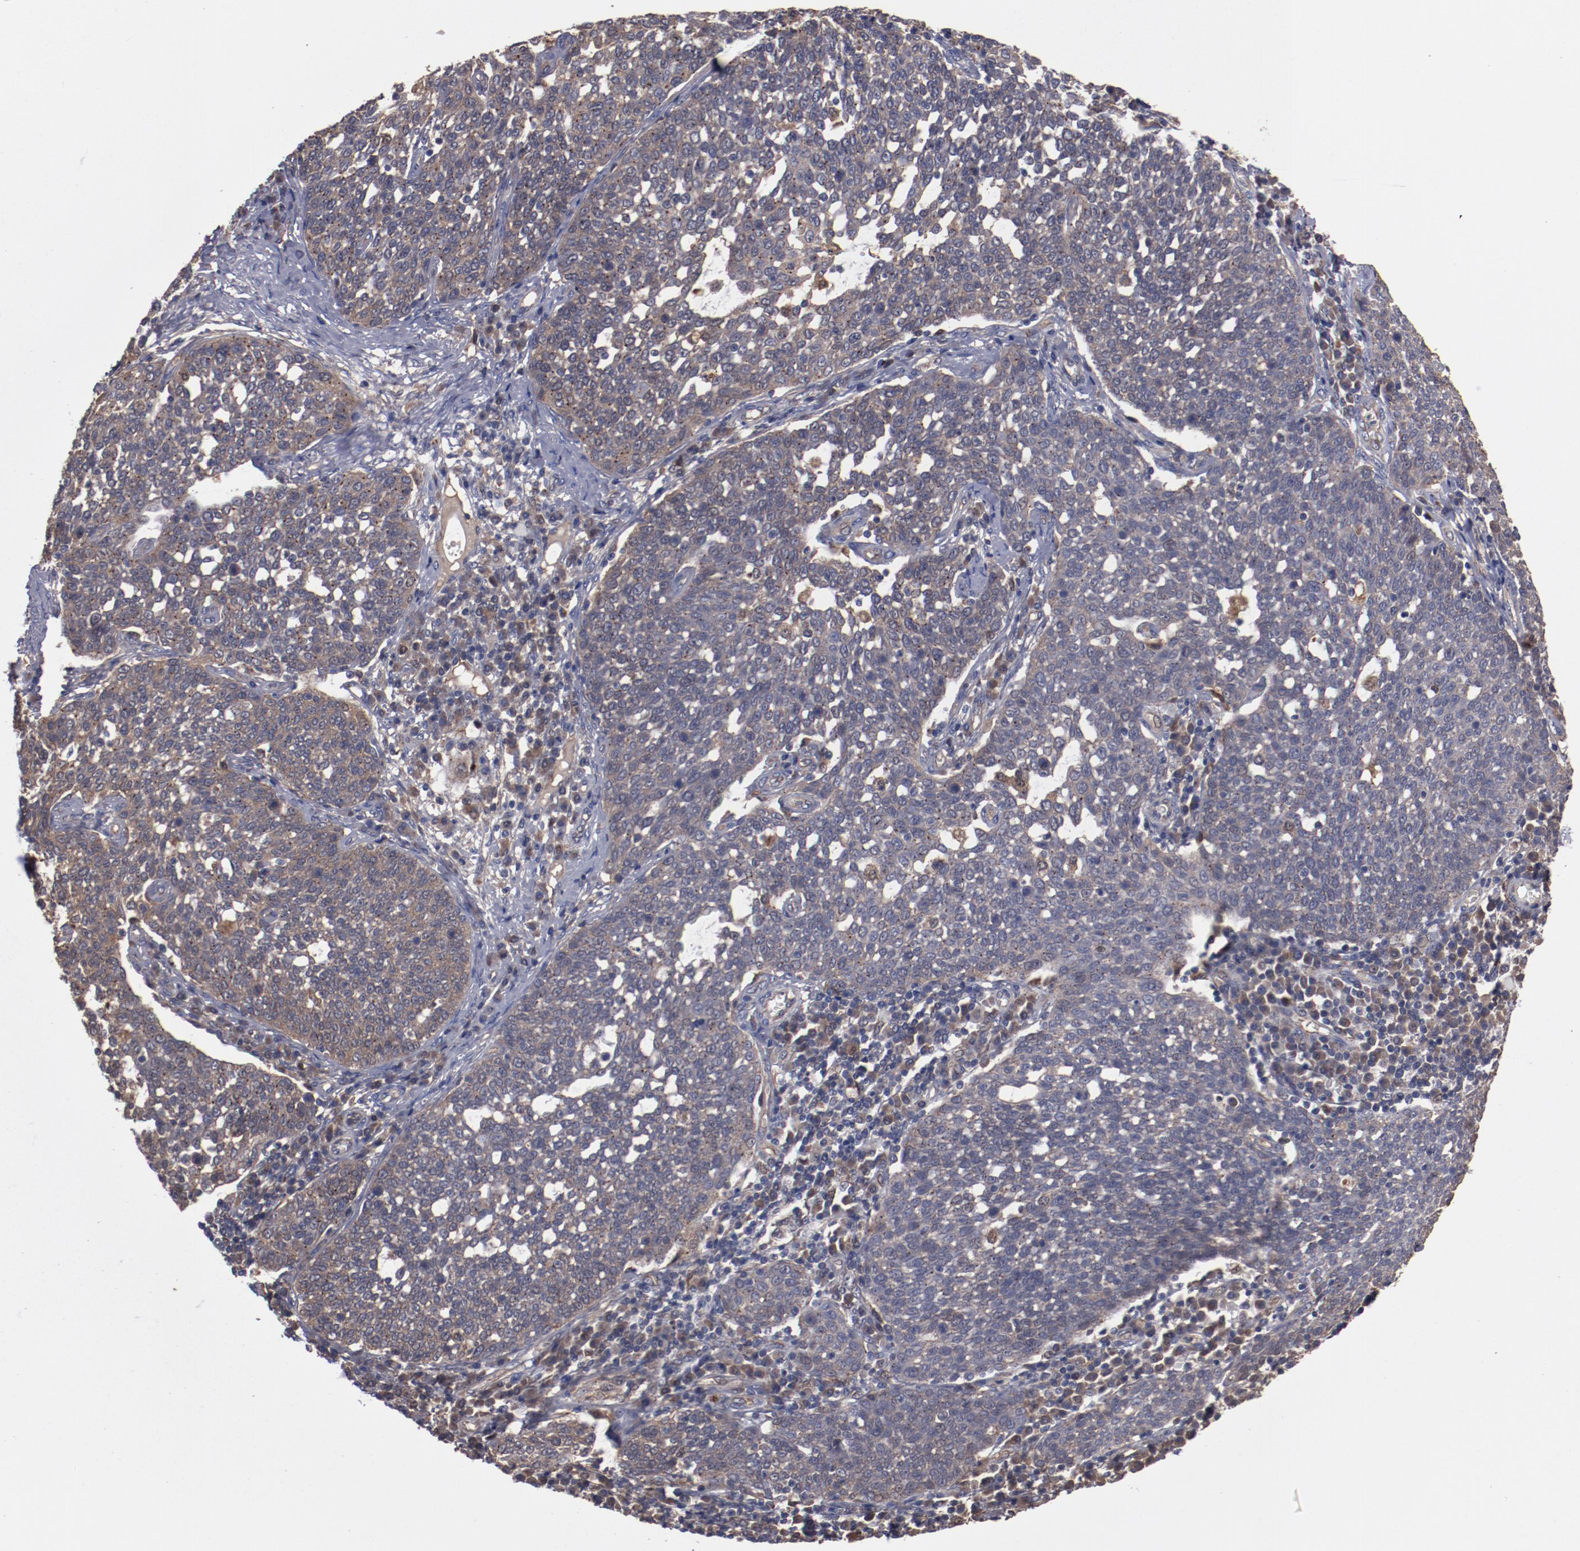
{"staining": {"intensity": "moderate", "quantity": ">75%", "location": "cytoplasmic/membranous"}, "tissue": "cervical cancer", "cell_type": "Tumor cells", "image_type": "cancer", "snomed": [{"axis": "morphology", "description": "Squamous cell carcinoma, NOS"}, {"axis": "topography", "description": "Cervix"}], "caption": "This photomicrograph shows immunohistochemistry staining of cervical squamous cell carcinoma, with medium moderate cytoplasmic/membranous positivity in approximately >75% of tumor cells.", "gene": "DNAAF2", "patient": {"sex": "female", "age": 34}}